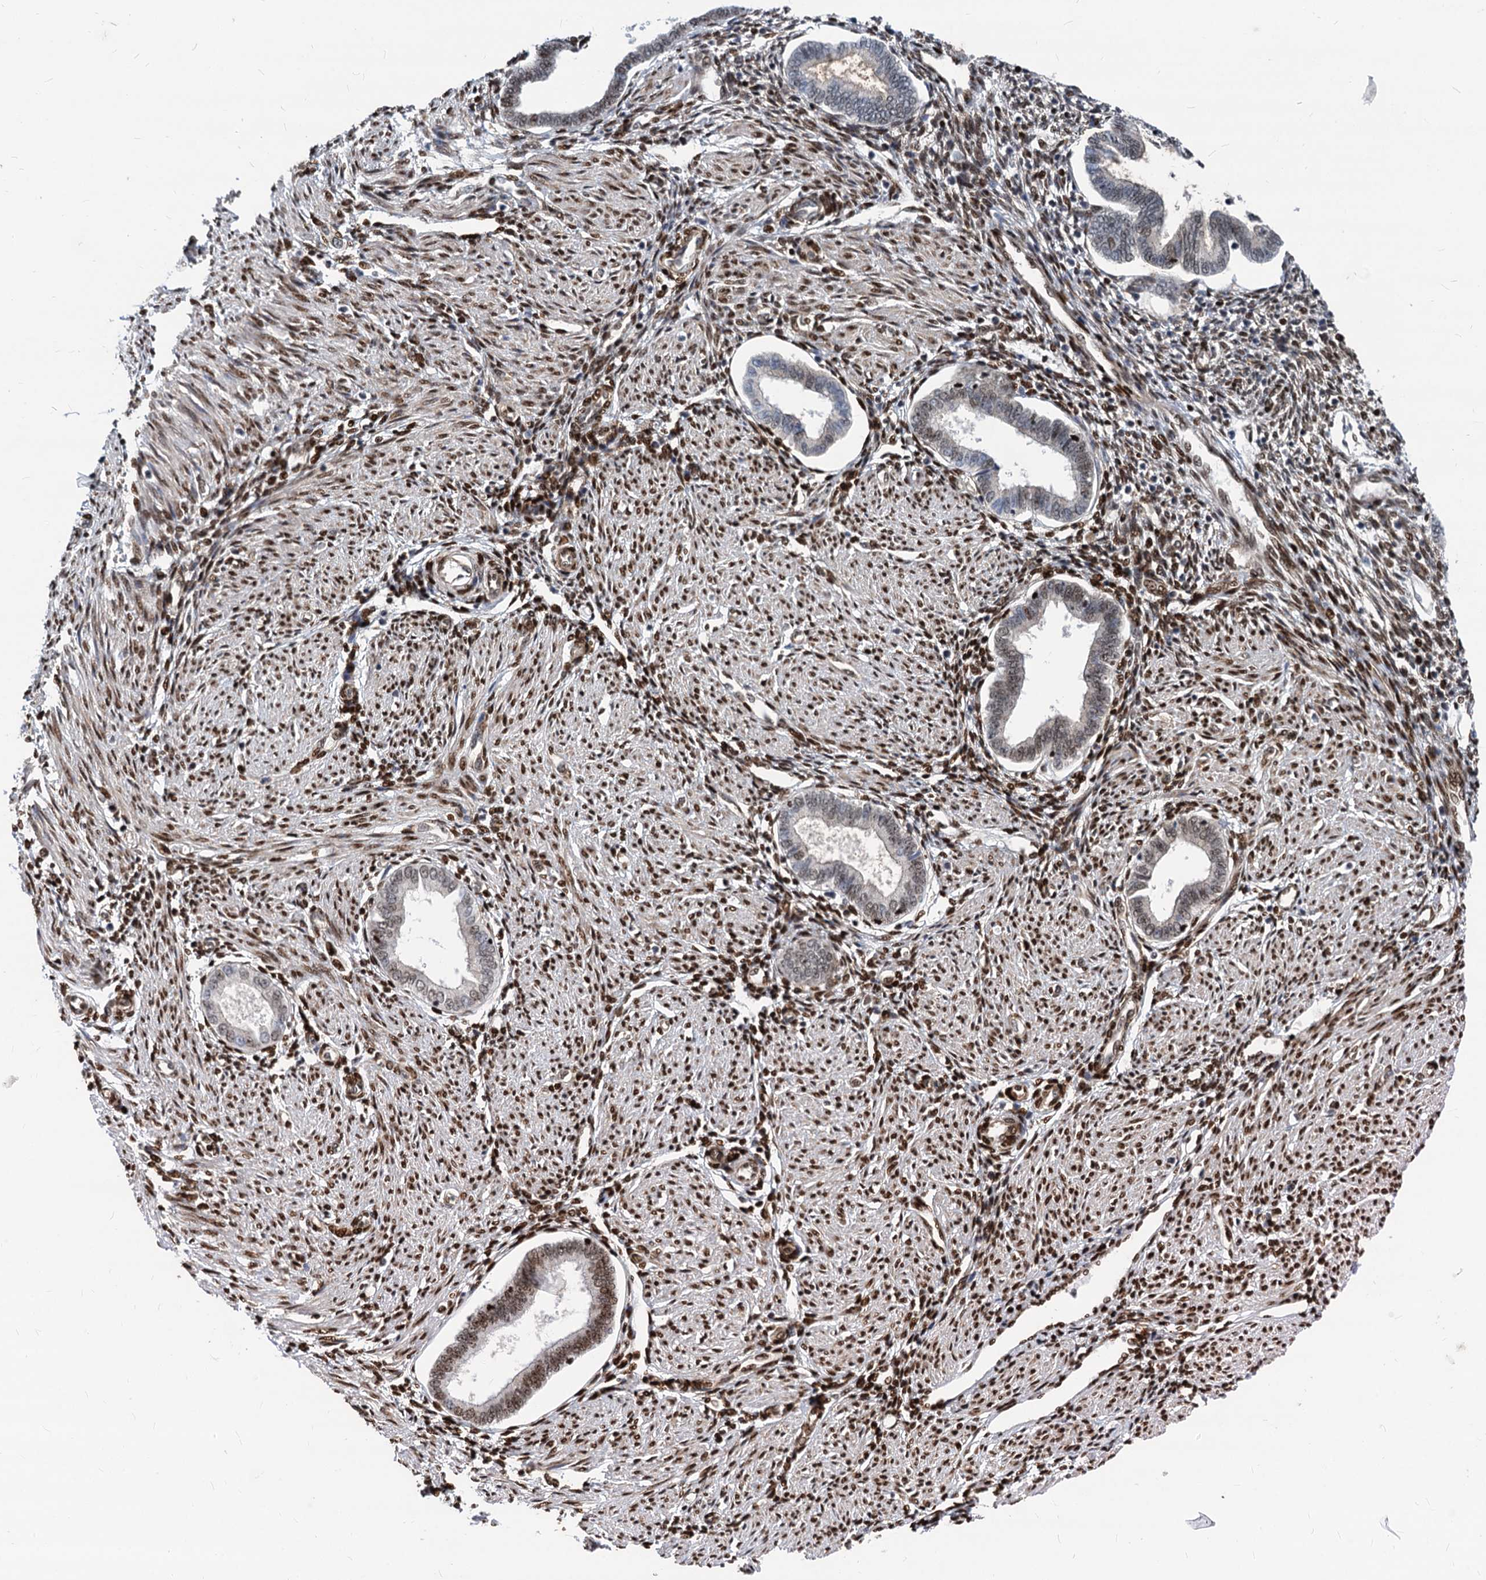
{"staining": {"intensity": "strong", "quantity": ">75%", "location": "nuclear"}, "tissue": "endometrium", "cell_type": "Cells in endometrial stroma", "image_type": "normal", "snomed": [{"axis": "morphology", "description": "Normal tissue, NOS"}, {"axis": "topography", "description": "Endometrium"}], "caption": "Benign endometrium reveals strong nuclear positivity in about >75% of cells in endometrial stroma, visualized by immunohistochemistry. (brown staining indicates protein expression, while blue staining denotes nuclei).", "gene": "MECP2", "patient": {"sex": "female", "age": 53}}